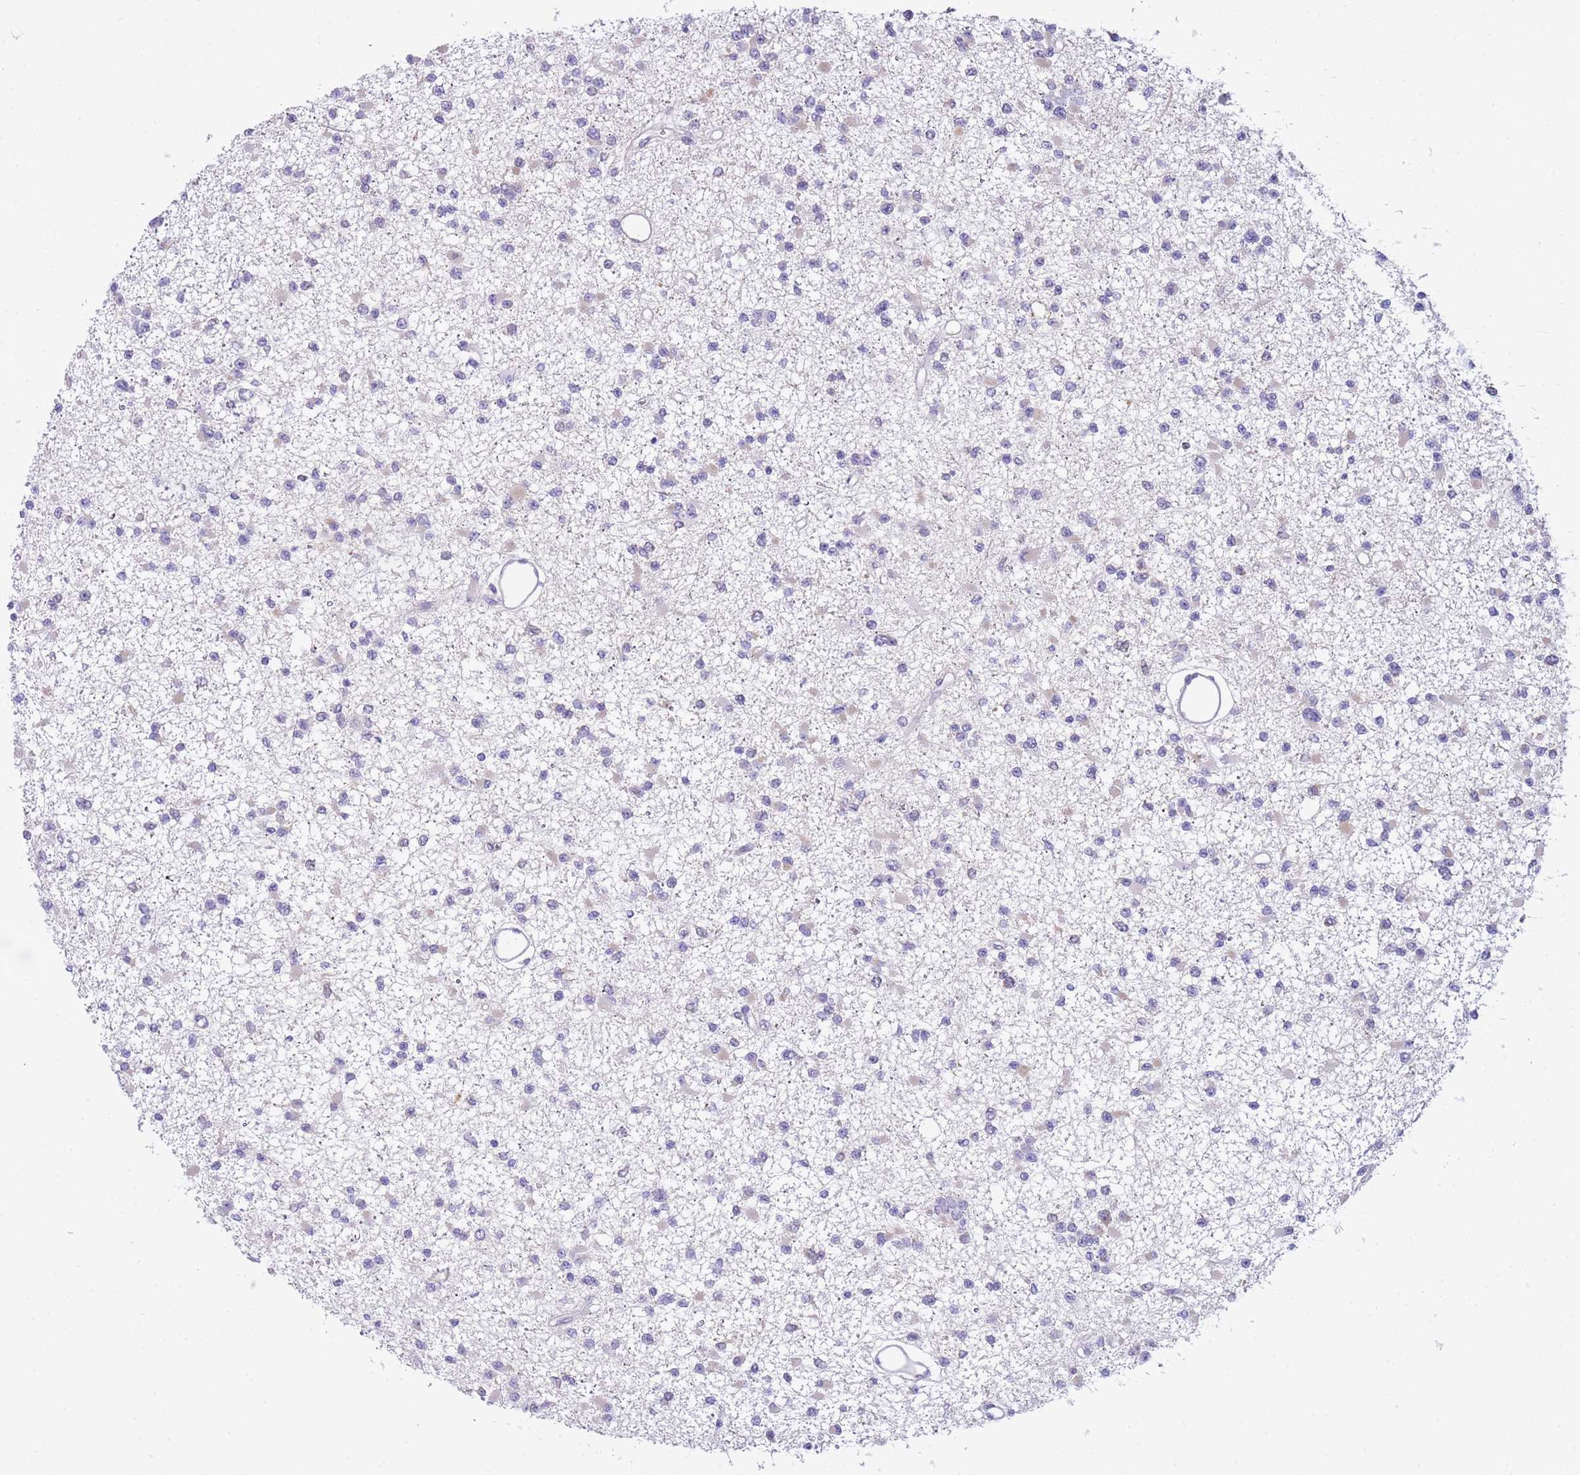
{"staining": {"intensity": "negative", "quantity": "none", "location": "none"}, "tissue": "glioma", "cell_type": "Tumor cells", "image_type": "cancer", "snomed": [{"axis": "morphology", "description": "Glioma, malignant, Low grade"}, {"axis": "topography", "description": "Brain"}], "caption": "Immunohistochemistry histopathology image of human low-grade glioma (malignant) stained for a protein (brown), which reveals no positivity in tumor cells.", "gene": "PRR23B", "patient": {"sex": "female", "age": 22}}